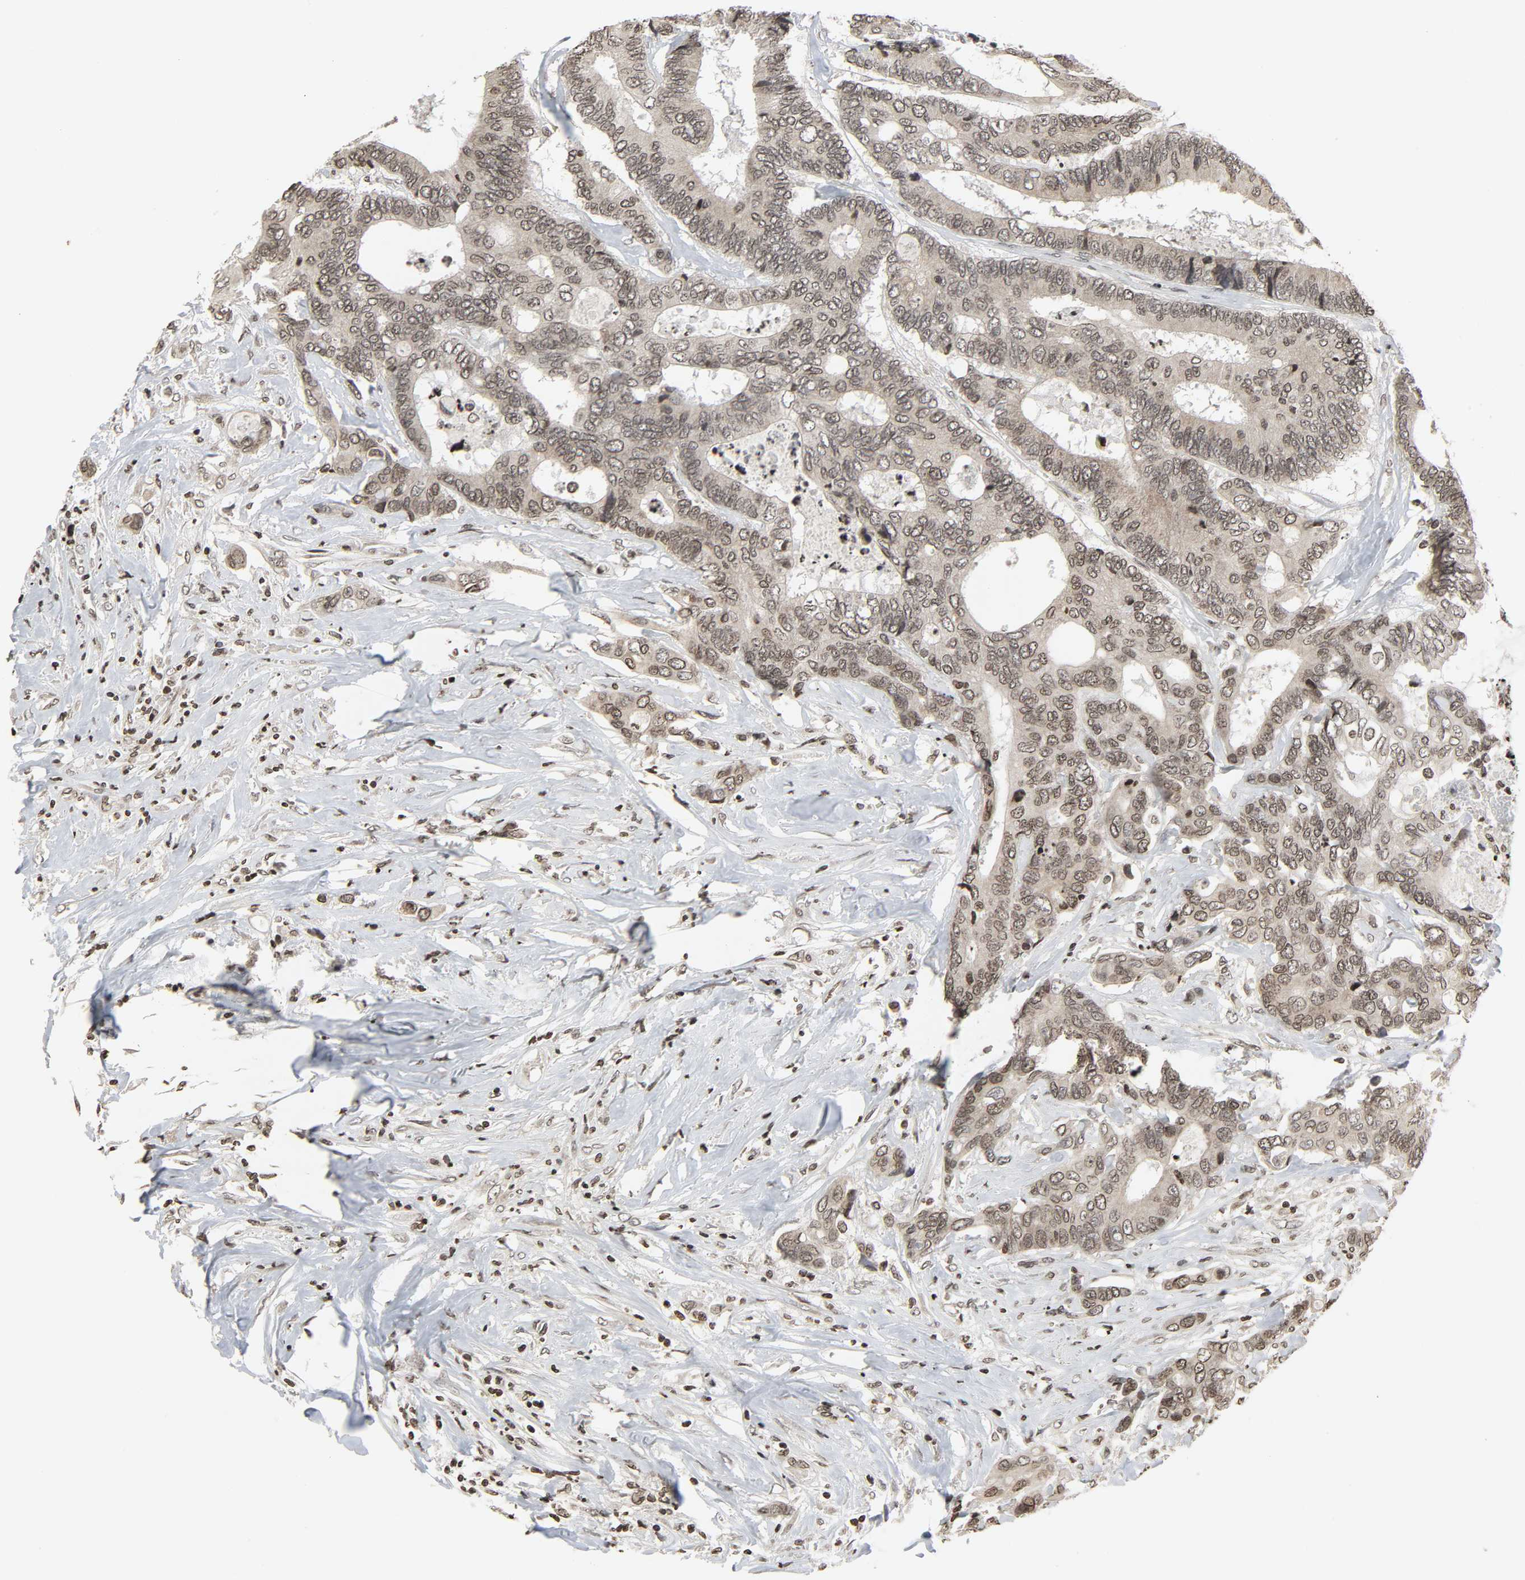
{"staining": {"intensity": "moderate", "quantity": ">75%", "location": "nuclear"}, "tissue": "colorectal cancer", "cell_type": "Tumor cells", "image_type": "cancer", "snomed": [{"axis": "morphology", "description": "Adenocarcinoma, NOS"}, {"axis": "topography", "description": "Rectum"}], "caption": "About >75% of tumor cells in human adenocarcinoma (colorectal) display moderate nuclear protein positivity as visualized by brown immunohistochemical staining.", "gene": "ELAVL1", "patient": {"sex": "male", "age": 55}}